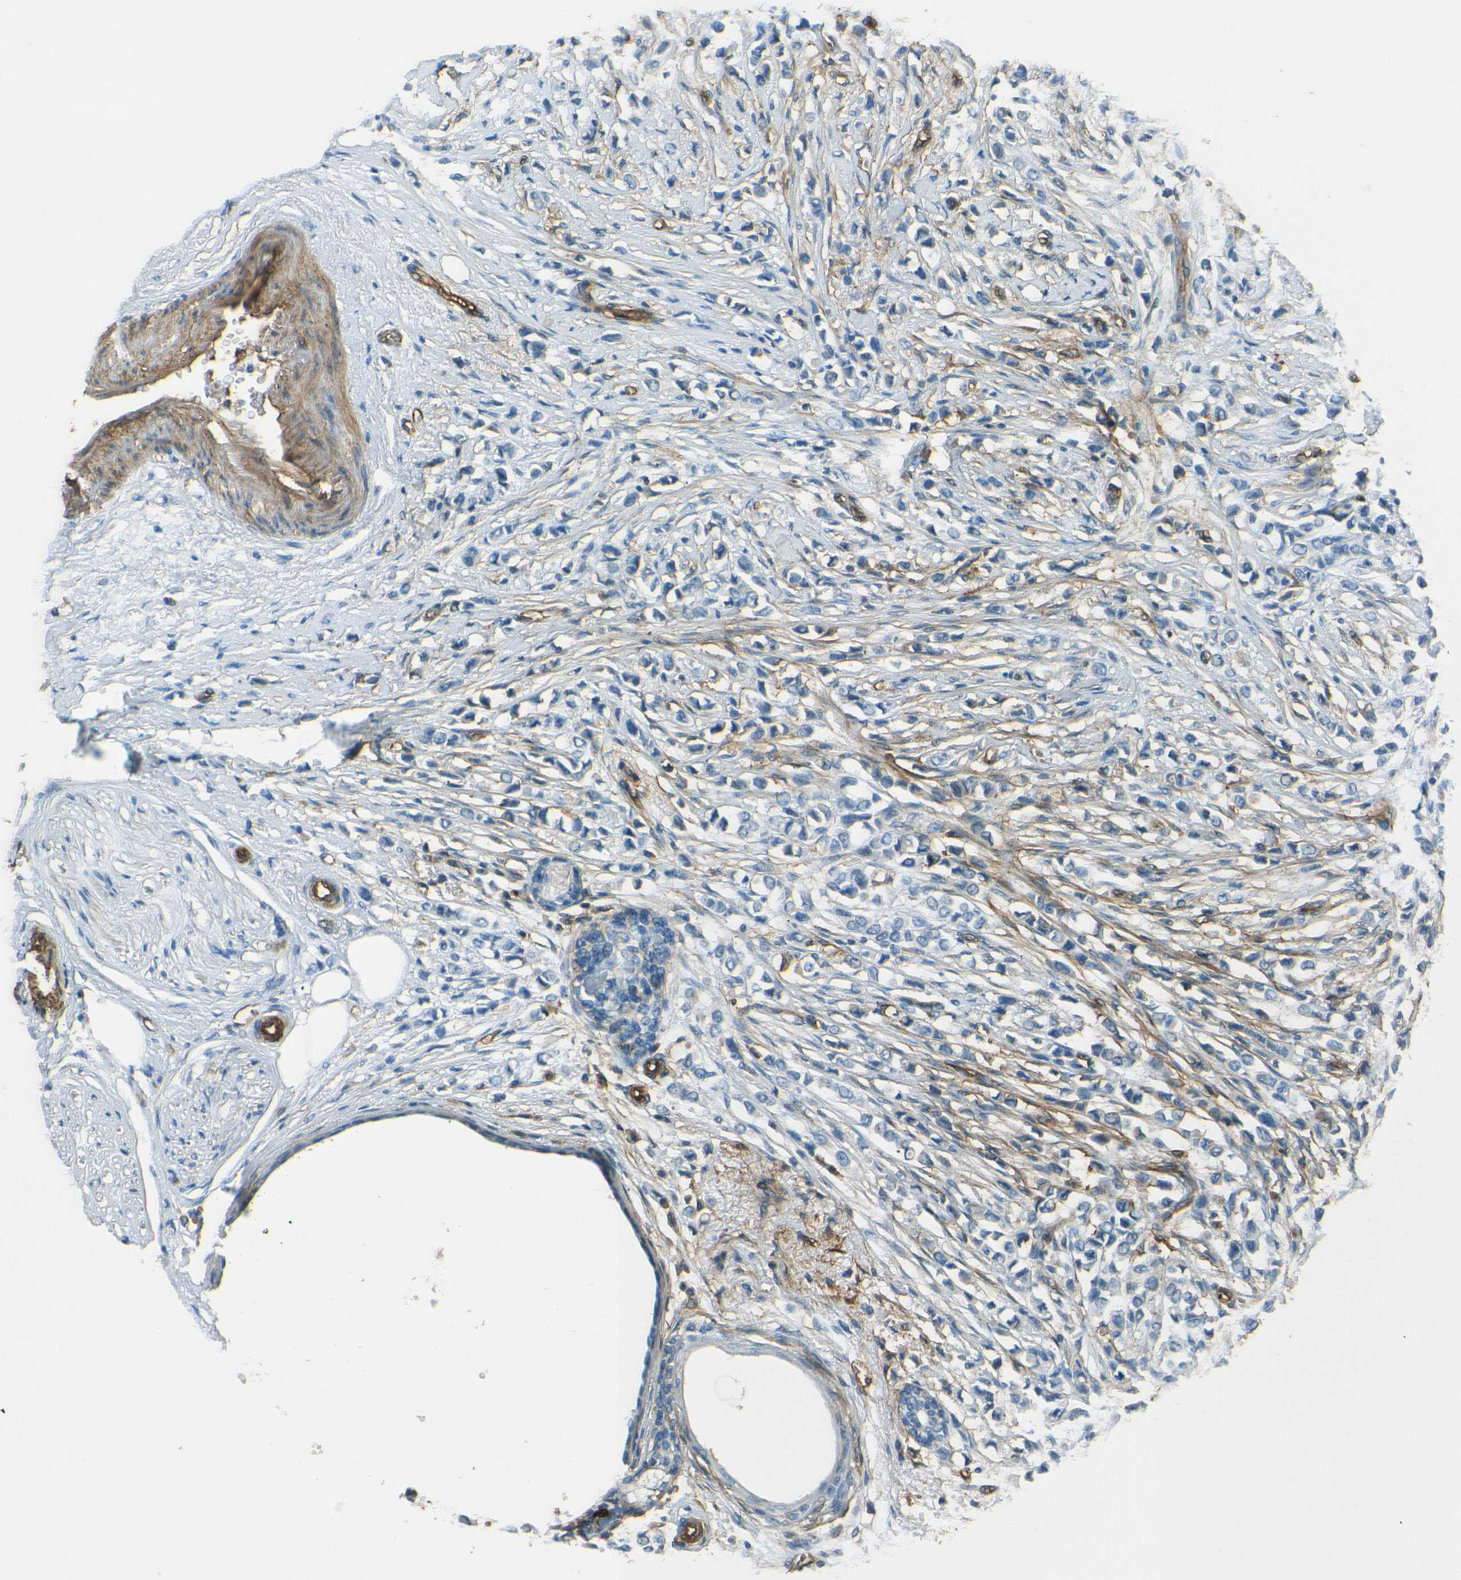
{"staining": {"intensity": "negative", "quantity": "none", "location": "none"}, "tissue": "breast cancer", "cell_type": "Tumor cells", "image_type": "cancer", "snomed": [{"axis": "morphology", "description": "Lobular carcinoma"}, {"axis": "topography", "description": "Breast"}], "caption": "Breast cancer stained for a protein using immunohistochemistry (IHC) demonstrates no expression tumor cells.", "gene": "ENTPD1", "patient": {"sex": "female", "age": 51}}